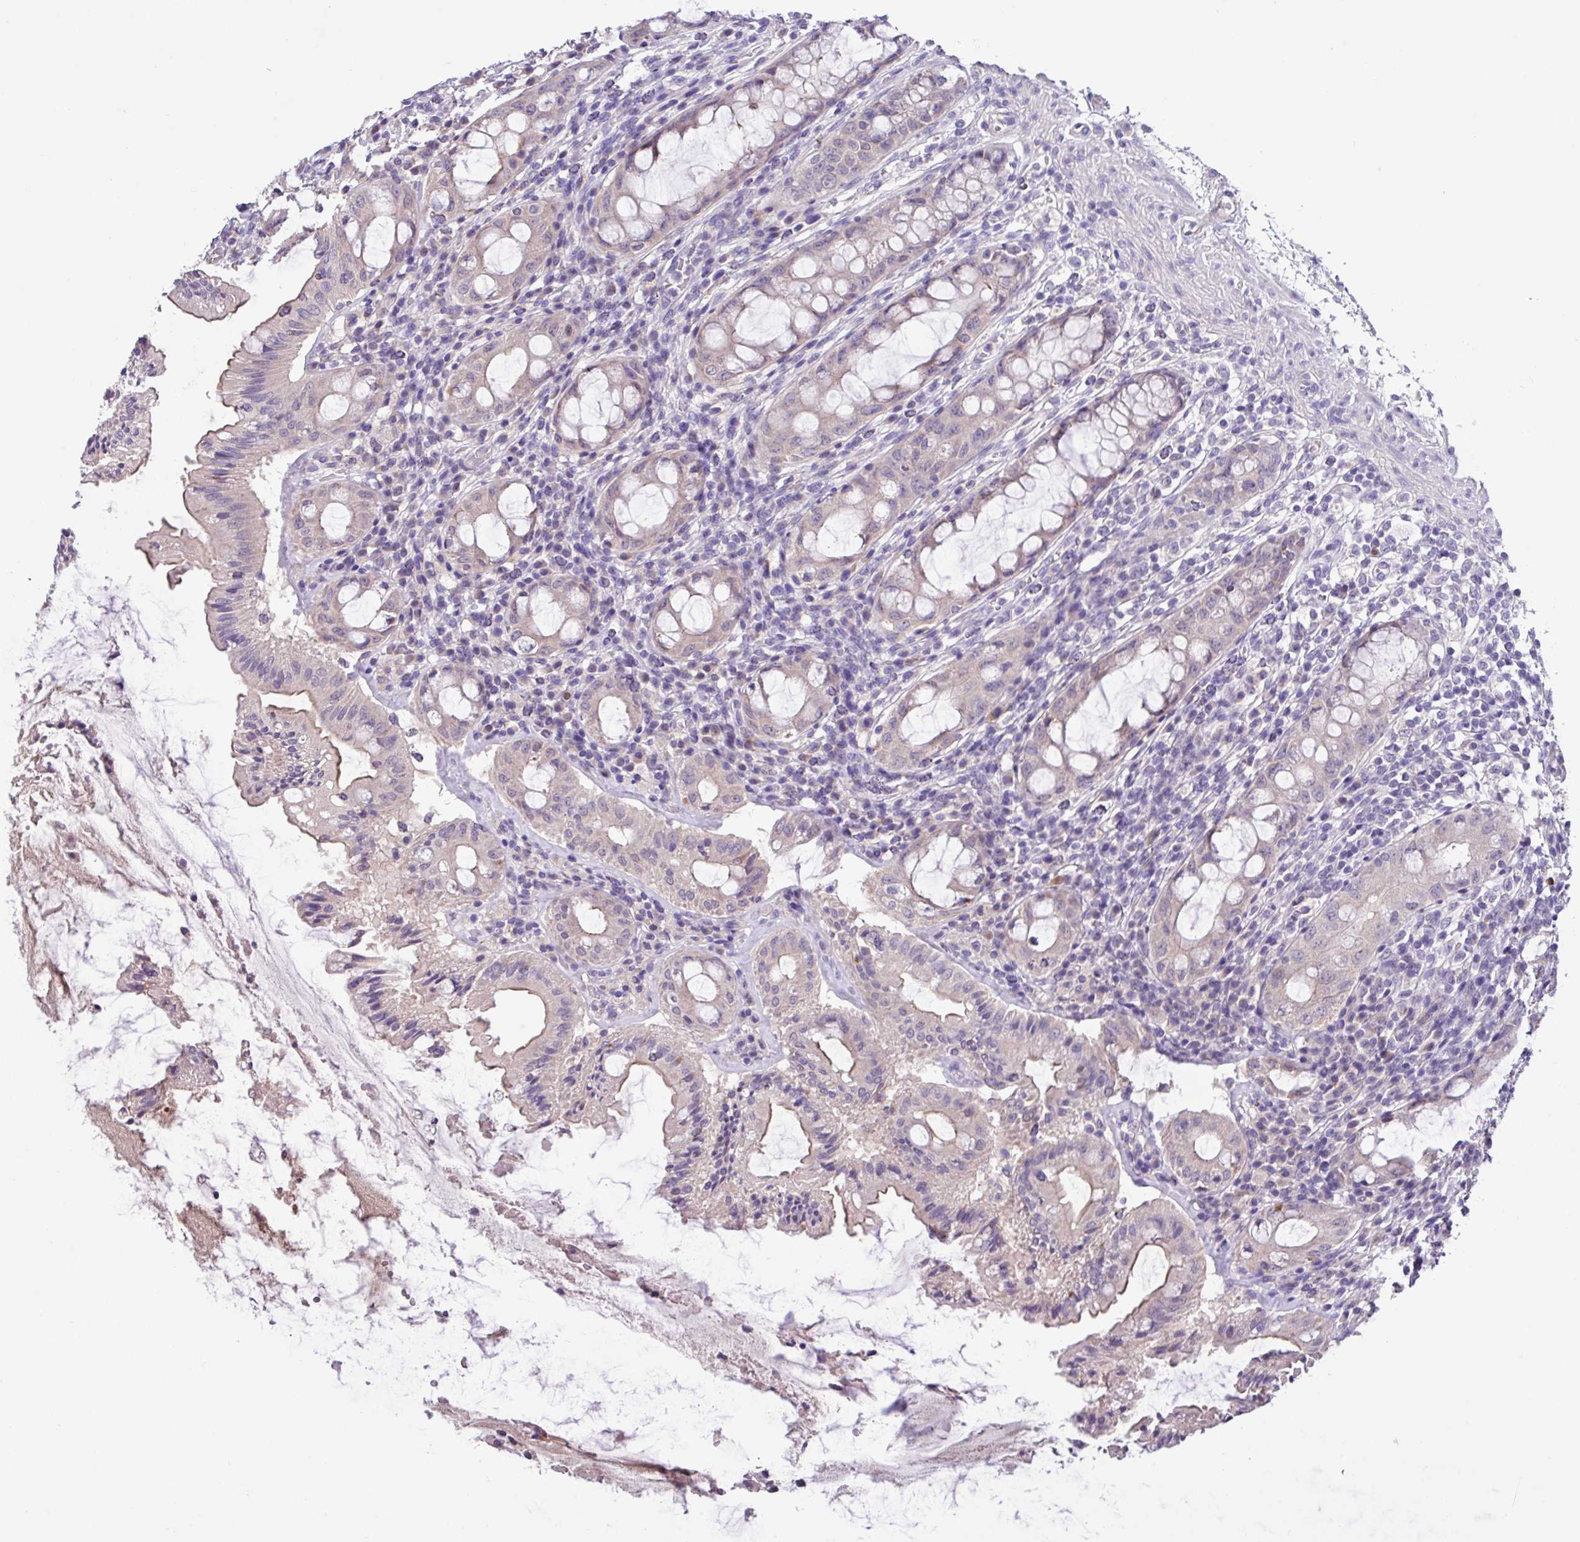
{"staining": {"intensity": "moderate", "quantity": "<25%", "location": "cytoplasmic/membranous"}, "tissue": "rectum", "cell_type": "Glandular cells", "image_type": "normal", "snomed": [{"axis": "morphology", "description": "Normal tissue, NOS"}, {"axis": "topography", "description": "Rectum"}], "caption": "Brown immunohistochemical staining in unremarkable human rectum reveals moderate cytoplasmic/membranous staining in approximately <25% of glandular cells.", "gene": "PAX8", "patient": {"sex": "female", "age": 57}}